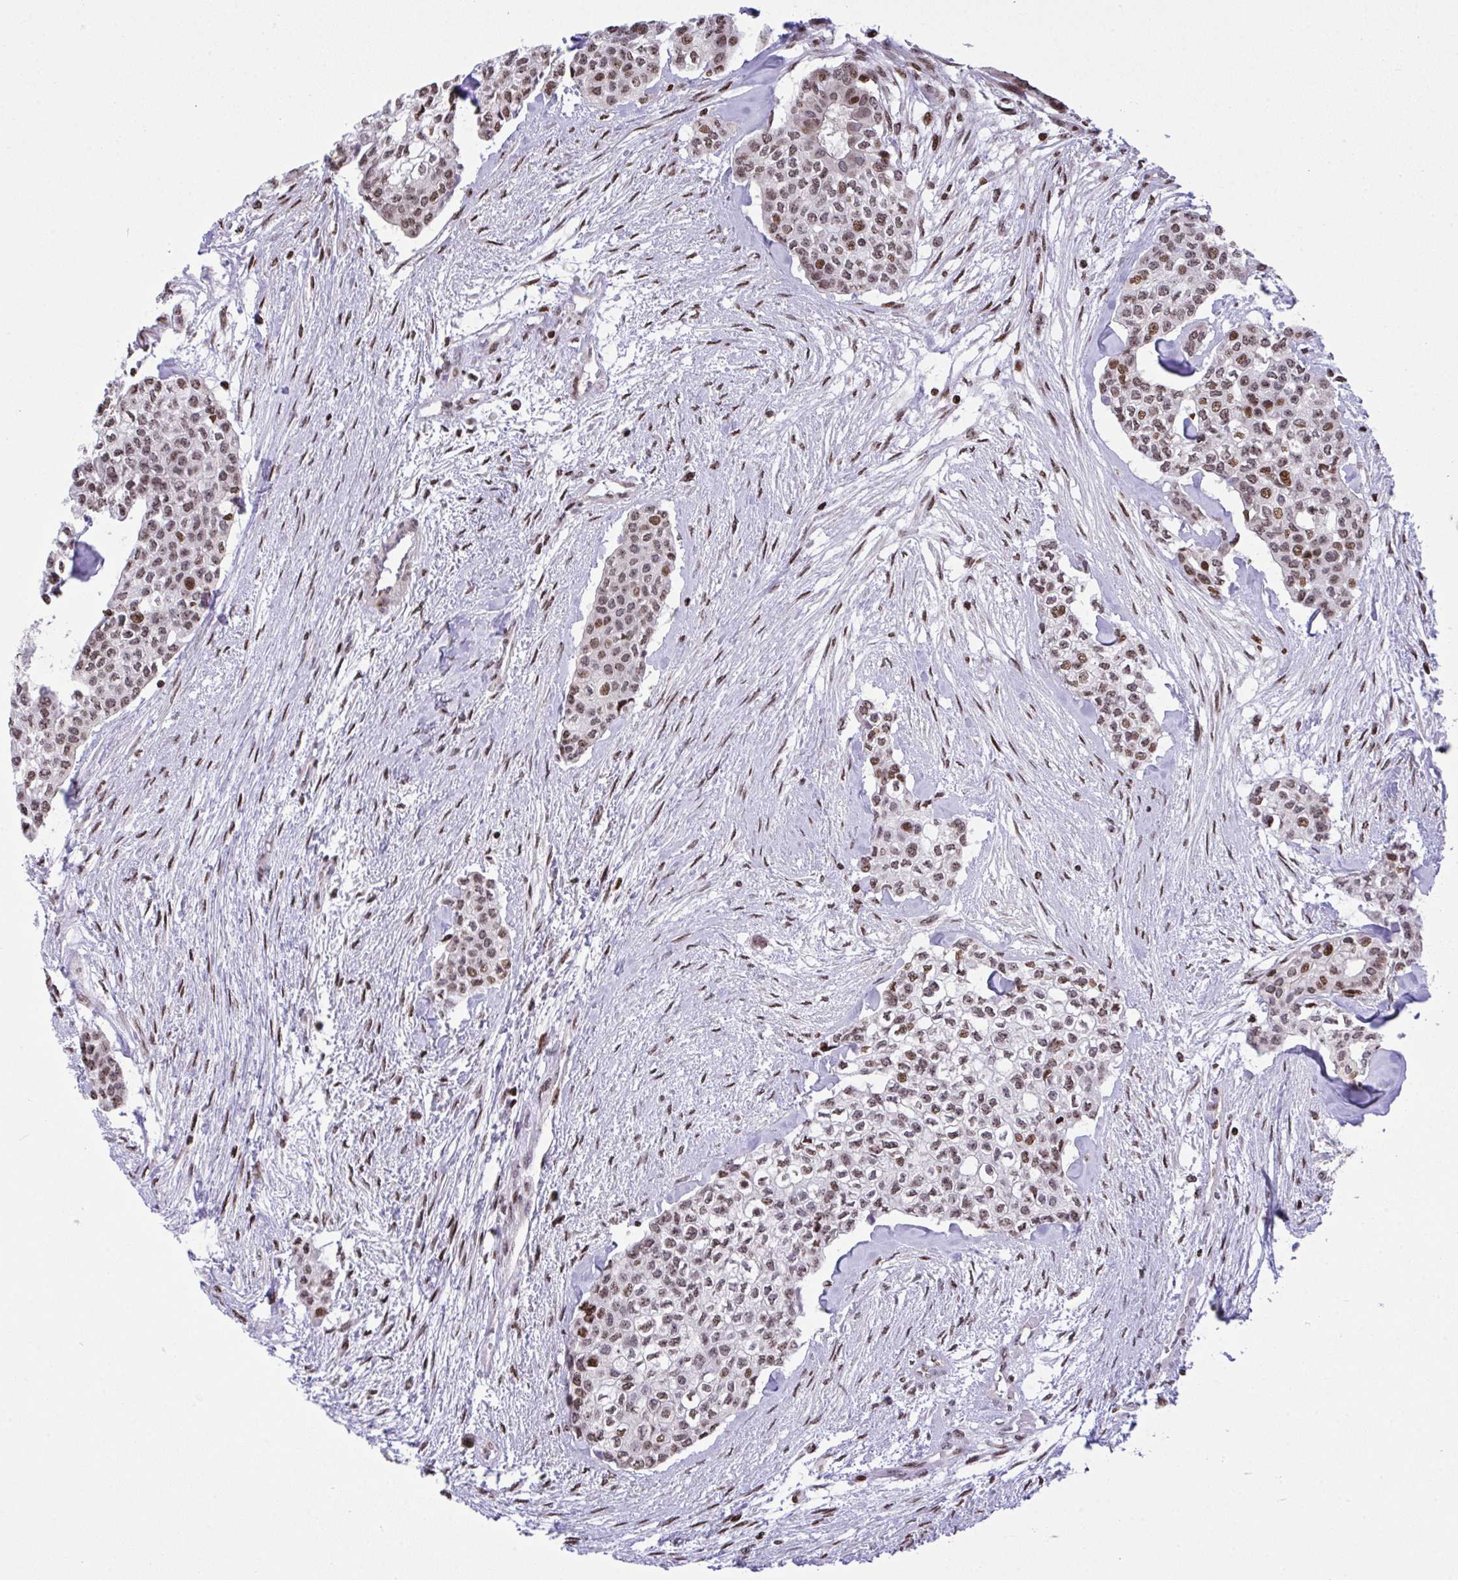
{"staining": {"intensity": "moderate", "quantity": ">75%", "location": "nuclear"}, "tissue": "head and neck cancer", "cell_type": "Tumor cells", "image_type": "cancer", "snomed": [{"axis": "morphology", "description": "Adenocarcinoma, NOS"}, {"axis": "topography", "description": "Head-Neck"}], "caption": "Head and neck cancer stained with IHC shows moderate nuclear expression in about >75% of tumor cells.", "gene": "RAPGEF5", "patient": {"sex": "male", "age": 81}}